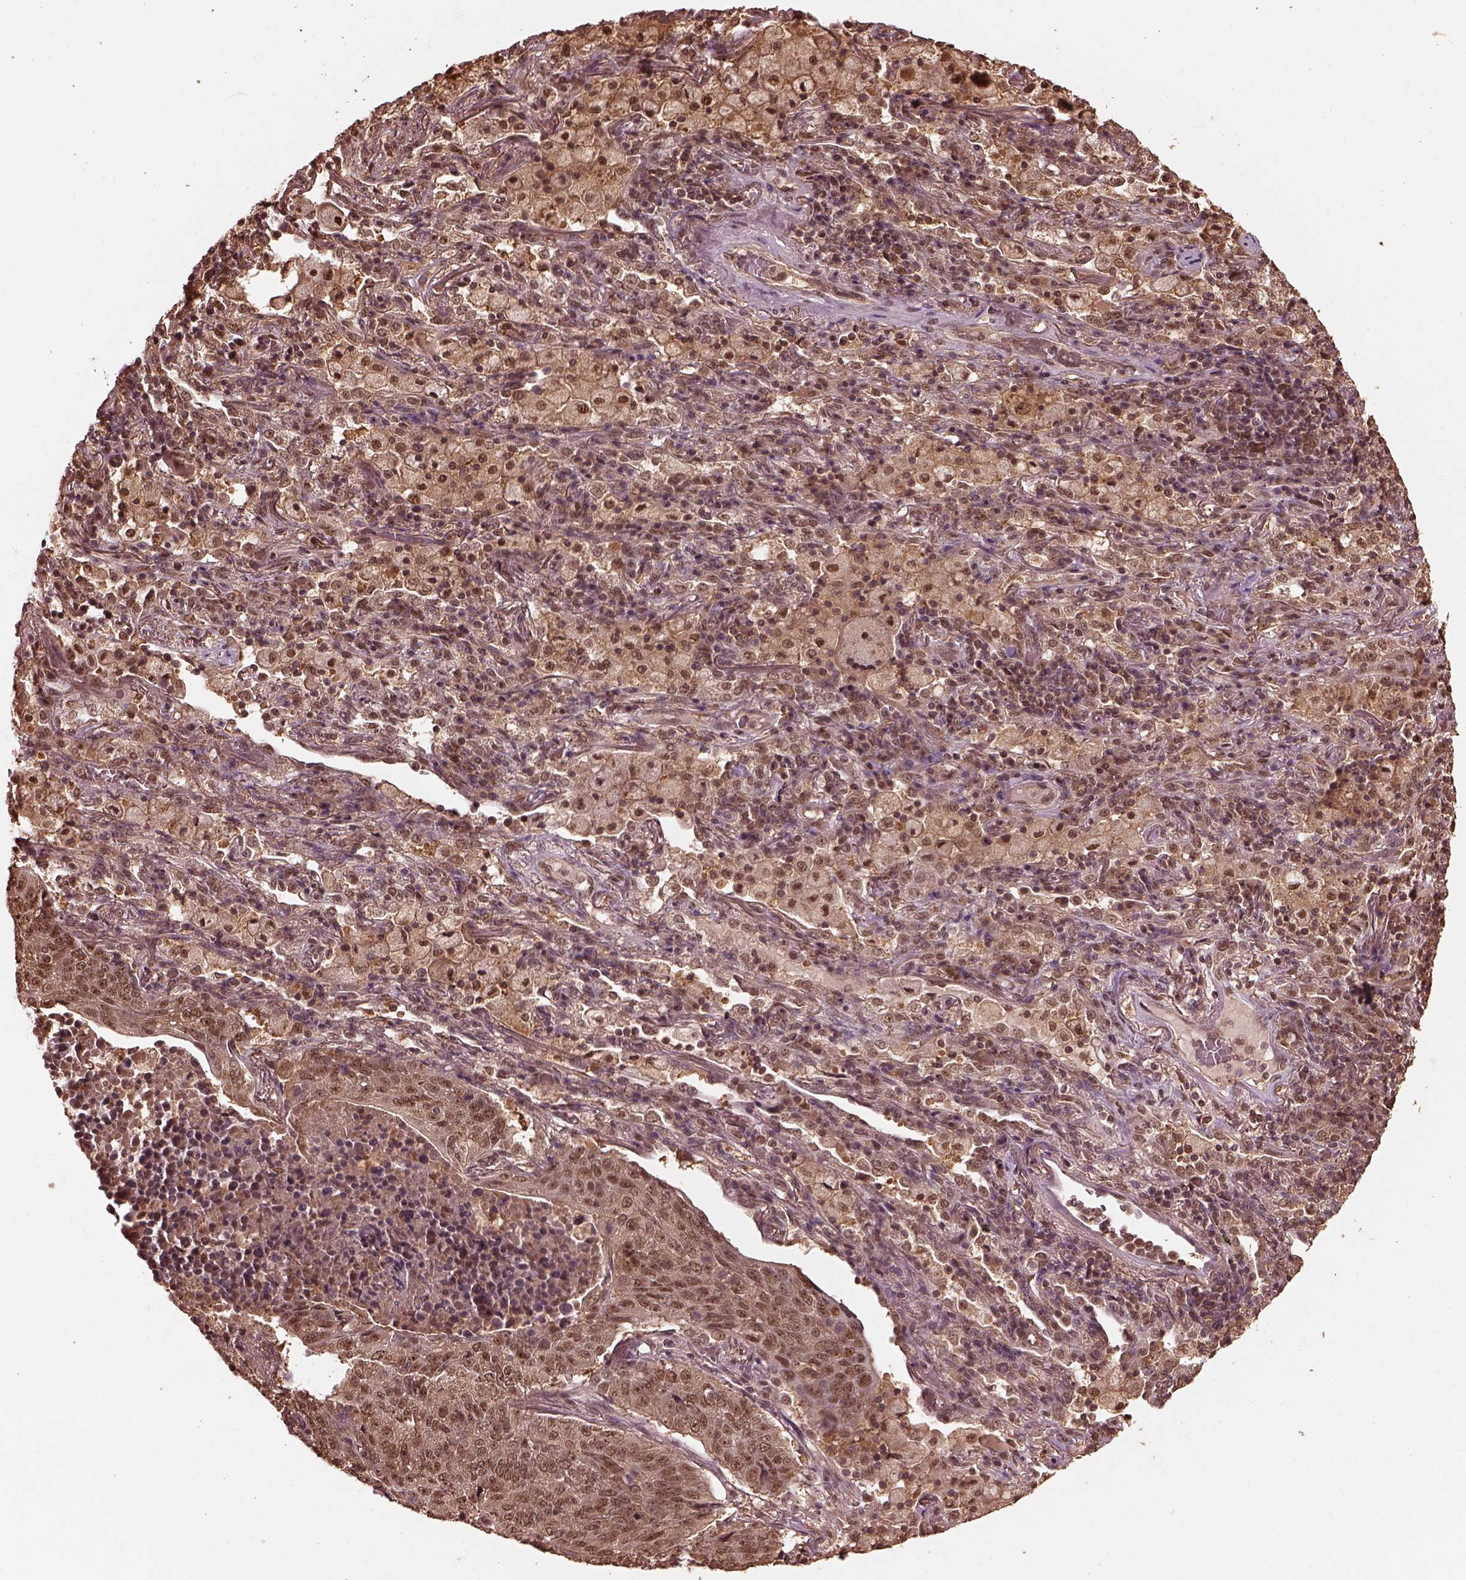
{"staining": {"intensity": "moderate", "quantity": "25%-75%", "location": "cytoplasmic/membranous,nuclear"}, "tissue": "lung cancer", "cell_type": "Tumor cells", "image_type": "cancer", "snomed": [{"axis": "morphology", "description": "Normal tissue, NOS"}, {"axis": "morphology", "description": "Squamous cell carcinoma, NOS"}, {"axis": "topography", "description": "Bronchus"}, {"axis": "topography", "description": "Lung"}], "caption": "IHC of lung cancer reveals medium levels of moderate cytoplasmic/membranous and nuclear positivity in approximately 25%-75% of tumor cells.", "gene": "PSMC5", "patient": {"sex": "male", "age": 64}}